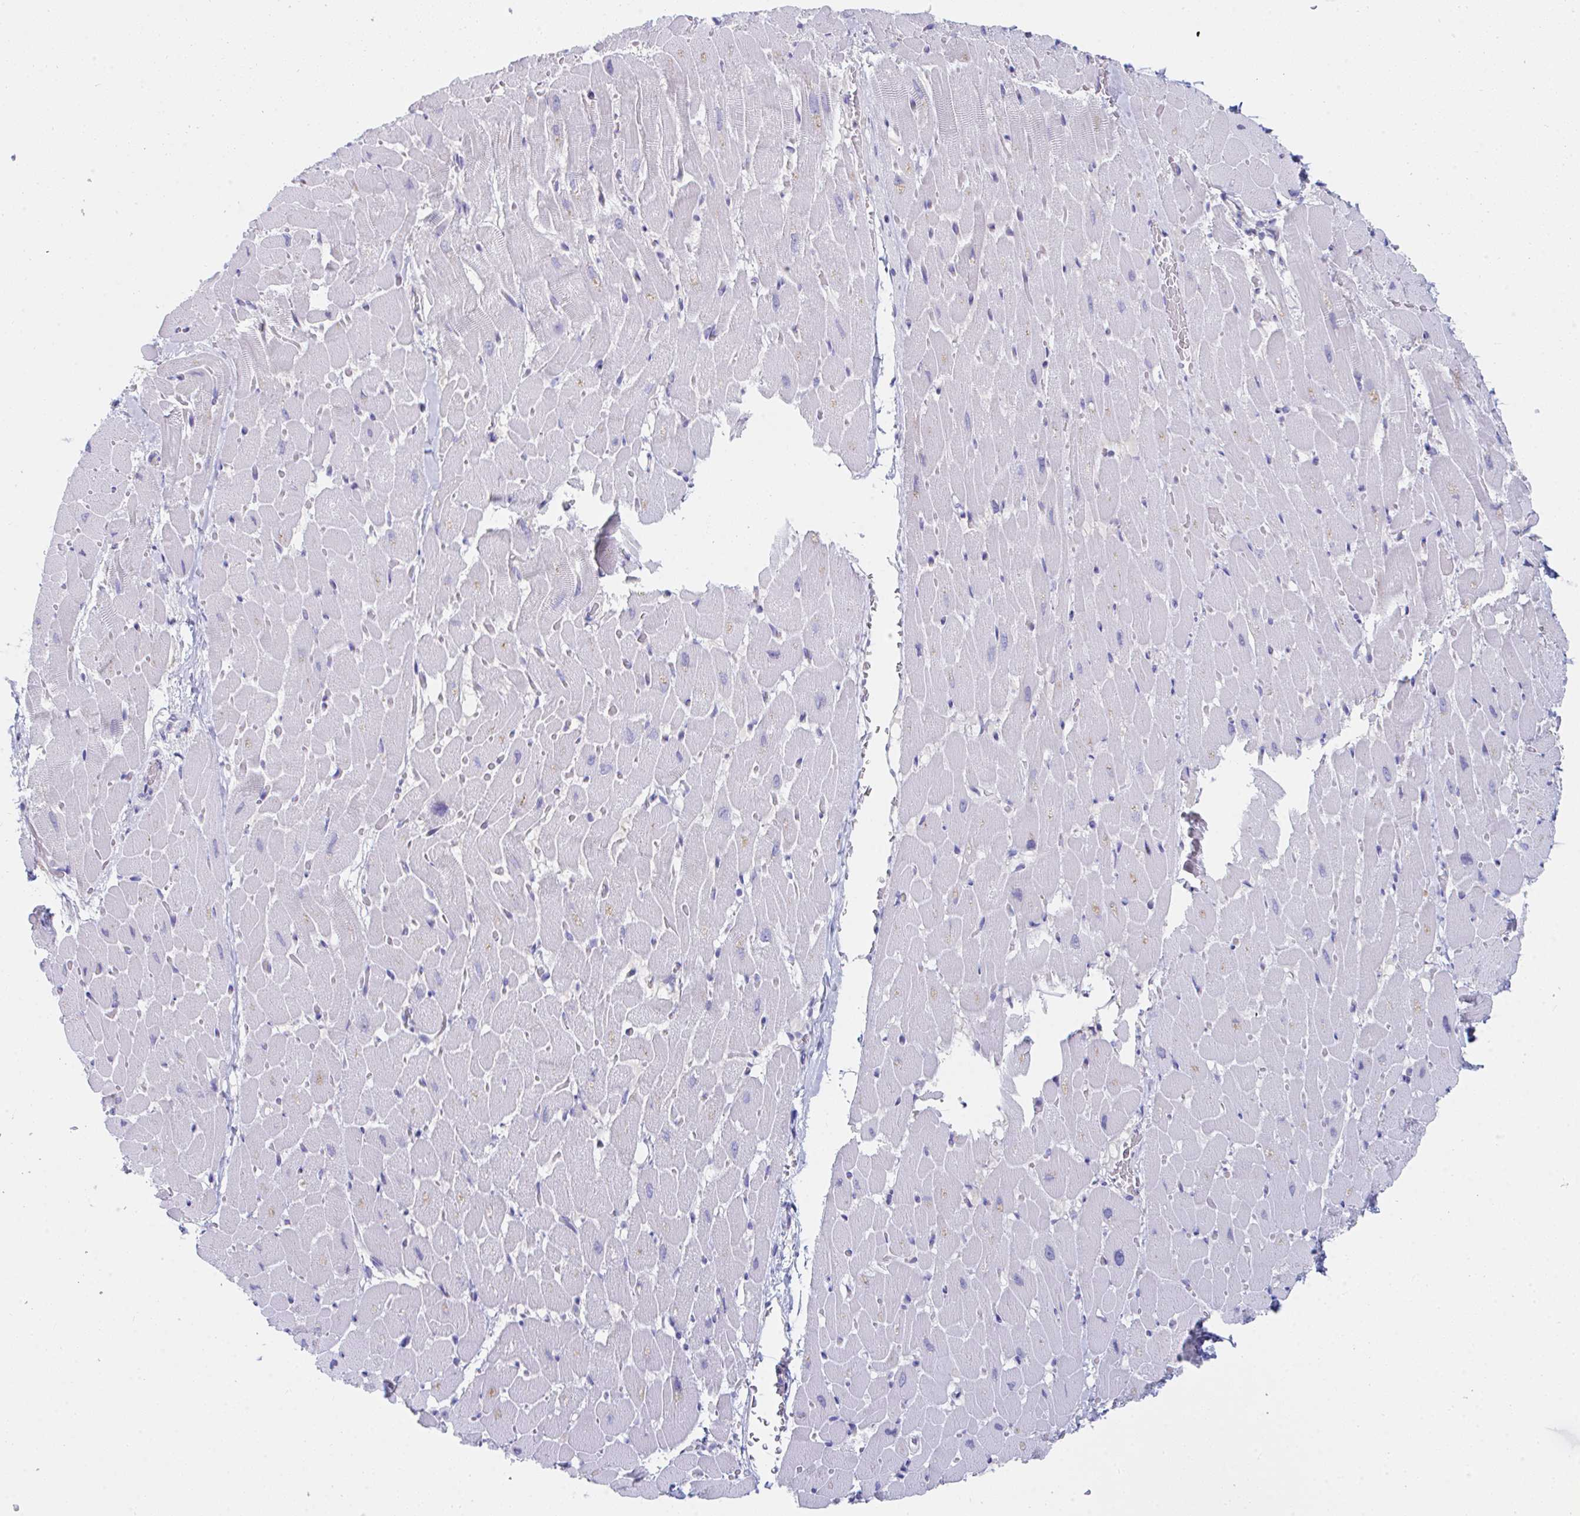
{"staining": {"intensity": "negative", "quantity": "none", "location": "none"}, "tissue": "heart muscle", "cell_type": "Cardiomyocytes", "image_type": "normal", "snomed": [{"axis": "morphology", "description": "Normal tissue, NOS"}, {"axis": "topography", "description": "Heart"}], "caption": "Image shows no protein staining in cardiomyocytes of unremarkable heart muscle. (DAB immunohistochemistry, high magnification).", "gene": "MGAM2", "patient": {"sex": "male", "age": 37}}